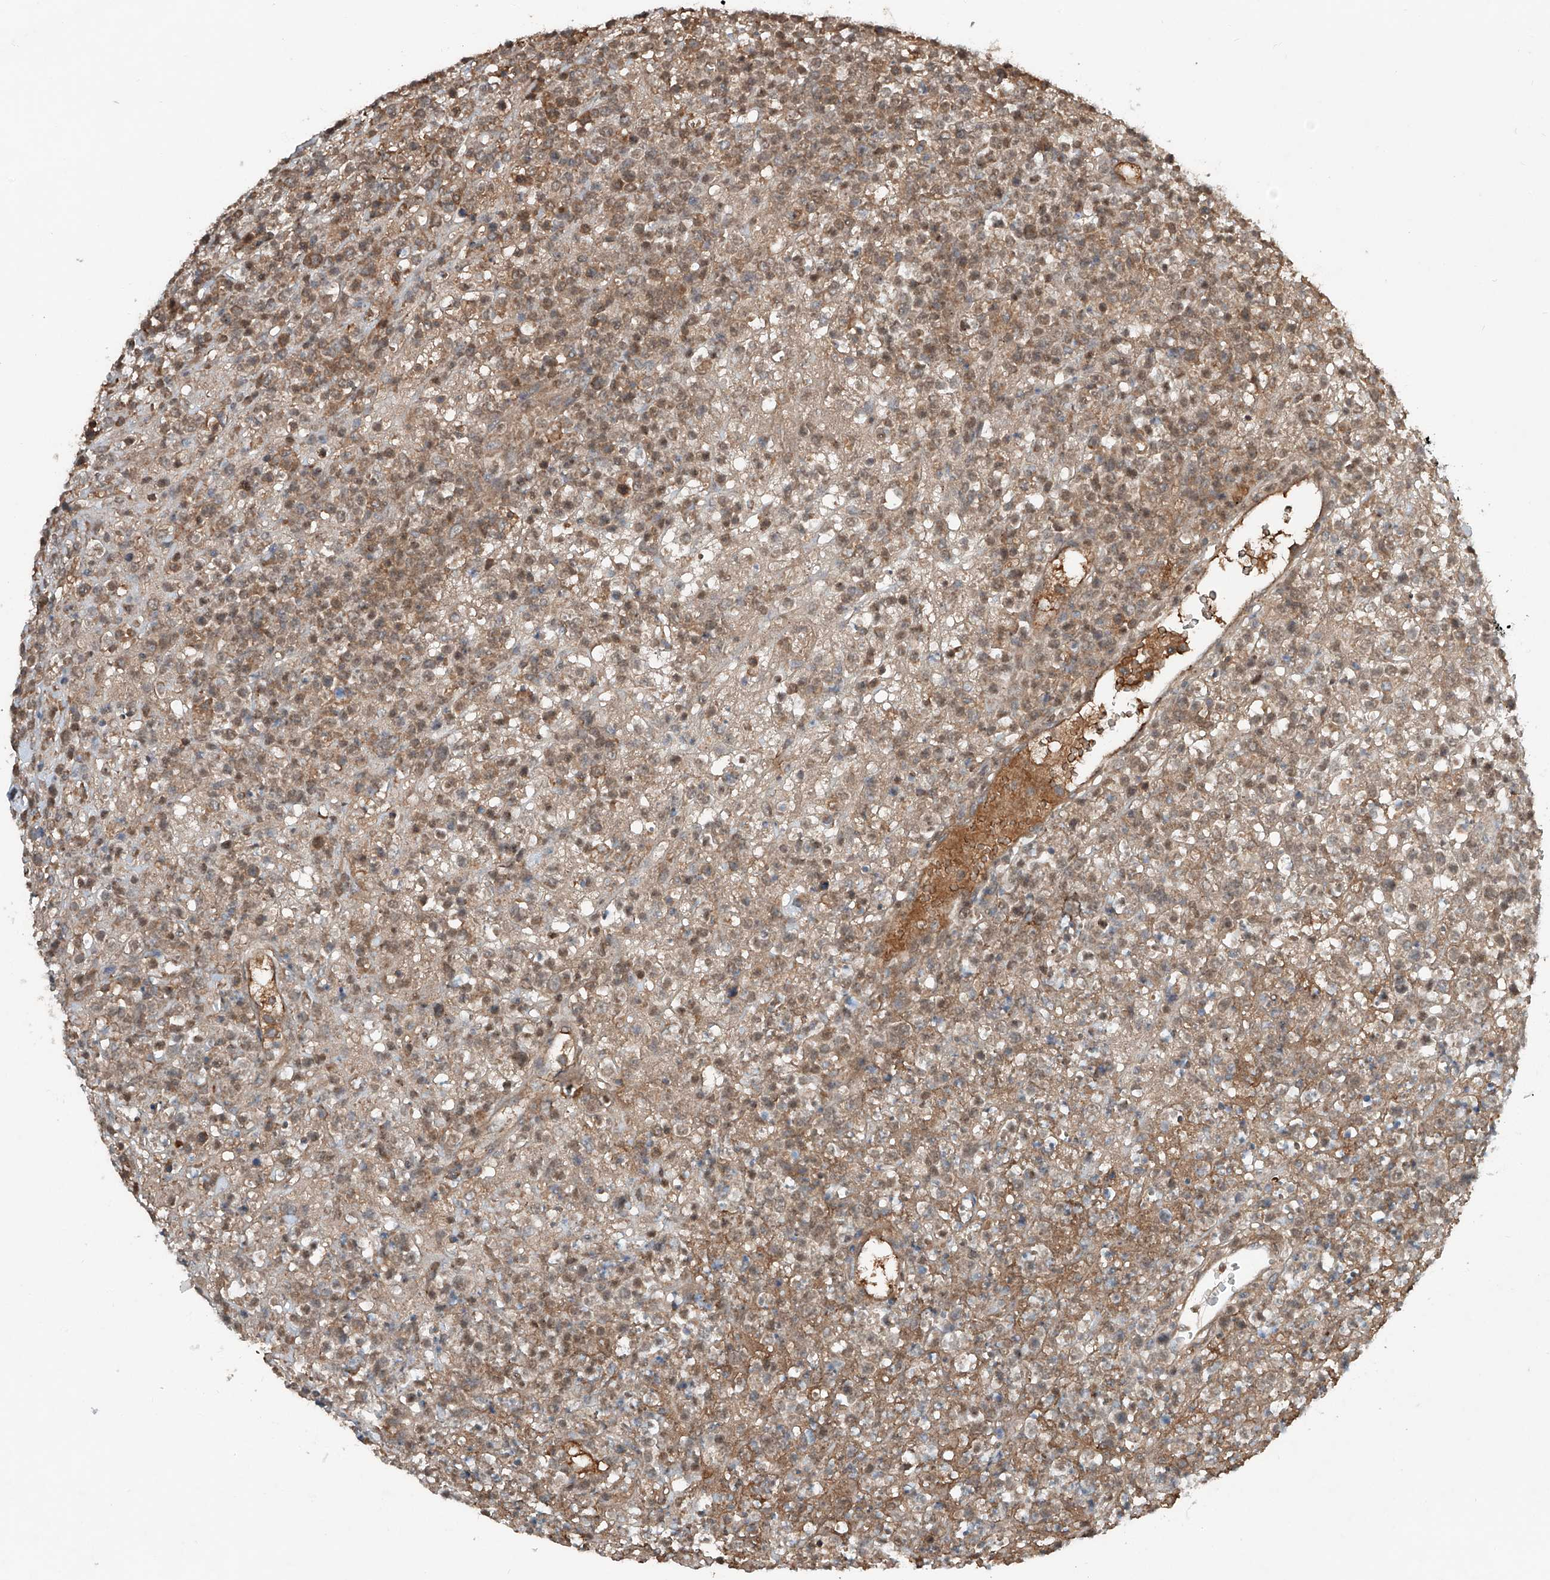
{"staining": {"intensity": "moderate", "quantity": ">75%", "location": "cytoplasmic/membranous"}, "tissue": "lymphoma", "cell_type": "Tumor cells", "image_type": "cancer", "snomed": [{"axis": "morphology", "description": "Malignant lymphoma, non-Hodgkin's type, High grade"}, {"axis": "topography", "description": "Colon"}], "caption": "Immunohistochemistry (IHC) histopathology image of neoplastic tissue: human lymphoma stained using immunohistochemistry (IHC) demonstrates medium levels of moderate protein expression localized specifically in the cytoplasmic/membranous of tumor cells, appearing as a cytoplasmic/membranous brown color.", "gene": "ADAM23", "patient": {"sex": "female", "age": 53}}